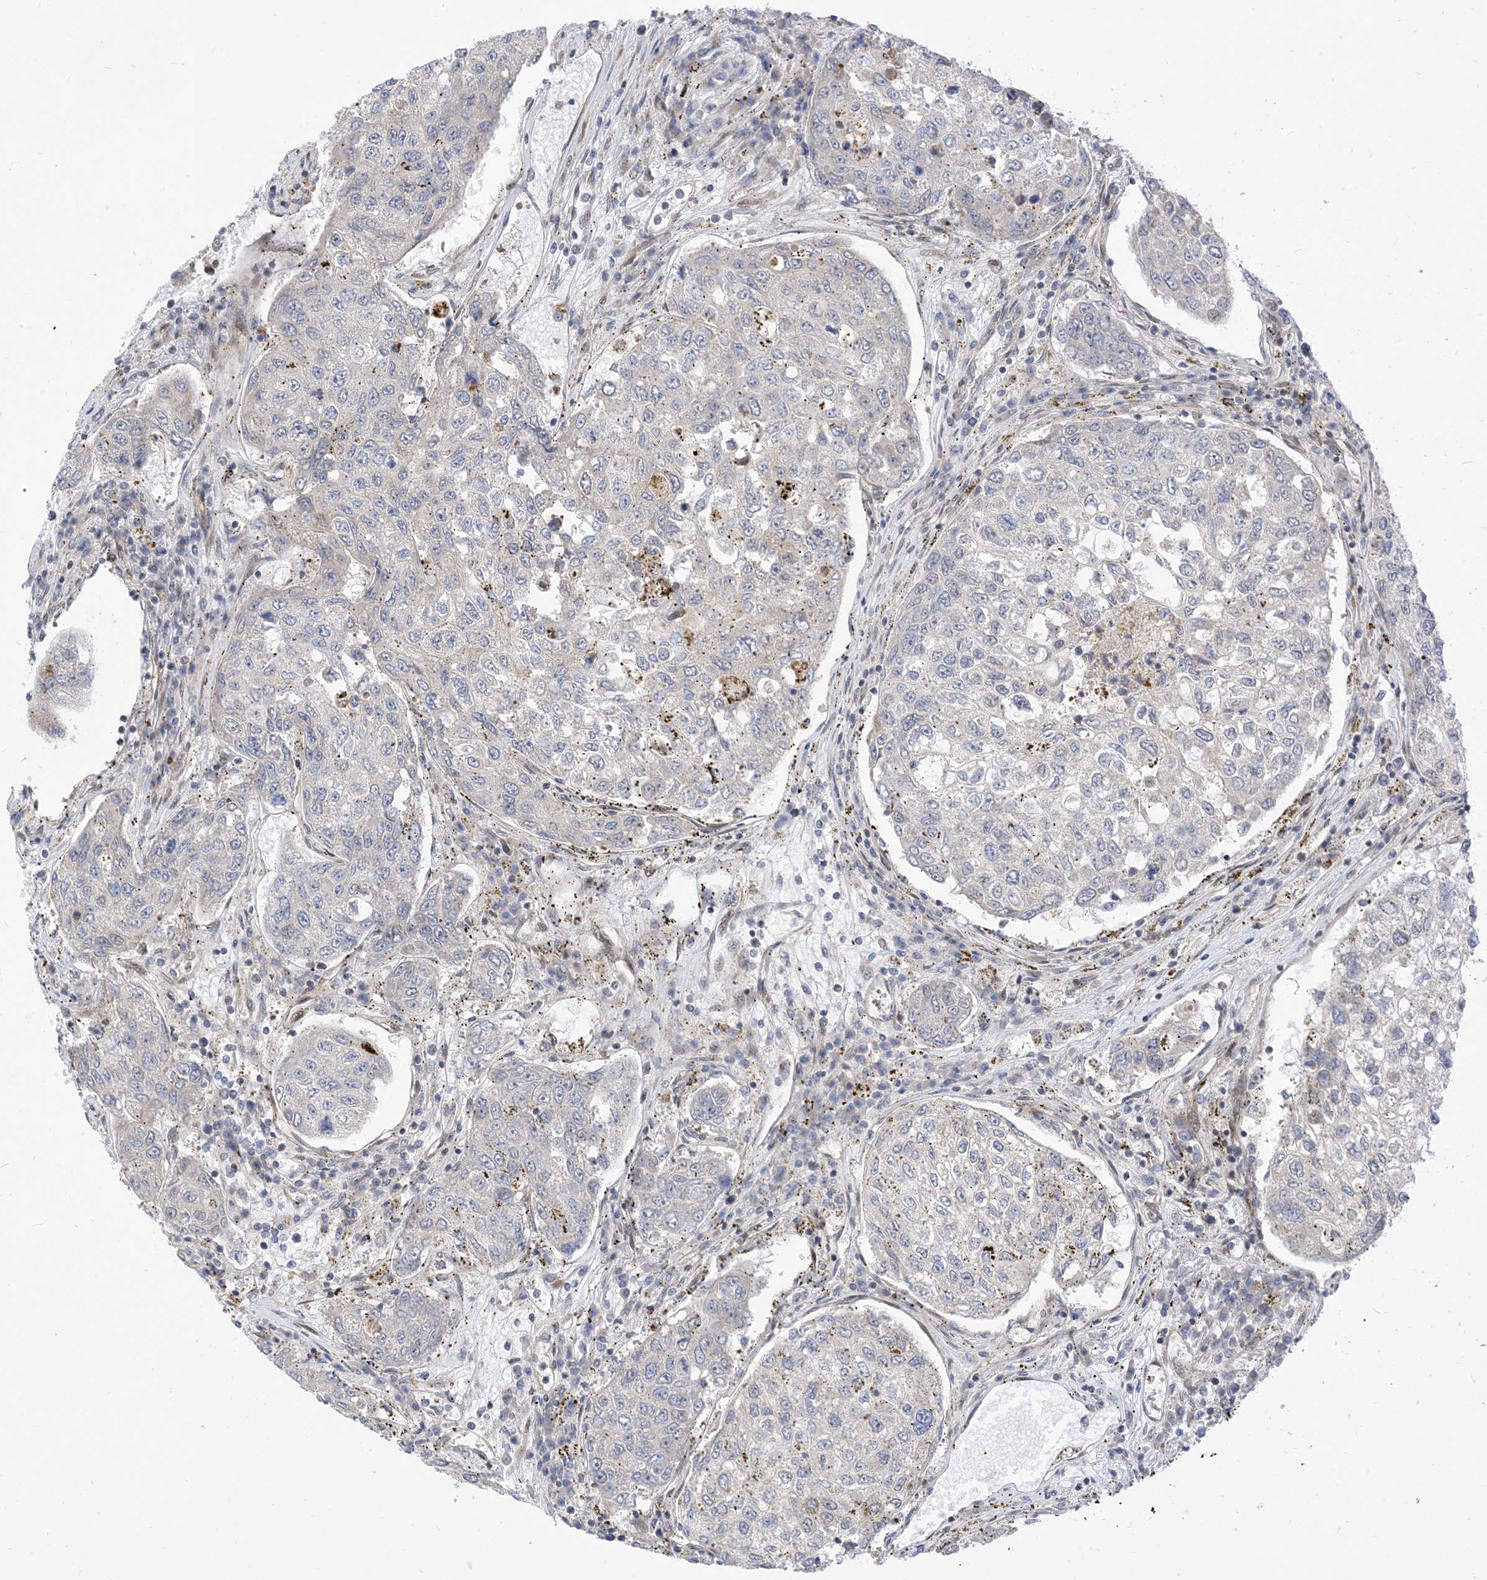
{"staining": {"intensity": "negative", "quantity": "none", "location": "none"}, "tissue": "urothelial cancer", "cell_type": "Tumor cells", "image_type": "cancer", "snomed": [{"axis": "morphology", "description": "Urothelial carcinoma, High grade"}, {"axis": "topography", "description": "Lymph node"}, {"axis": "topography", "description": "Urinary bladder"}], "caption": "Photomicrograph shows no protein staining in tumor cells of high-grade urothelial carcinoma tissue.", "gene": "TYSND1", "patient": {"sex": "male", "age": 51}}